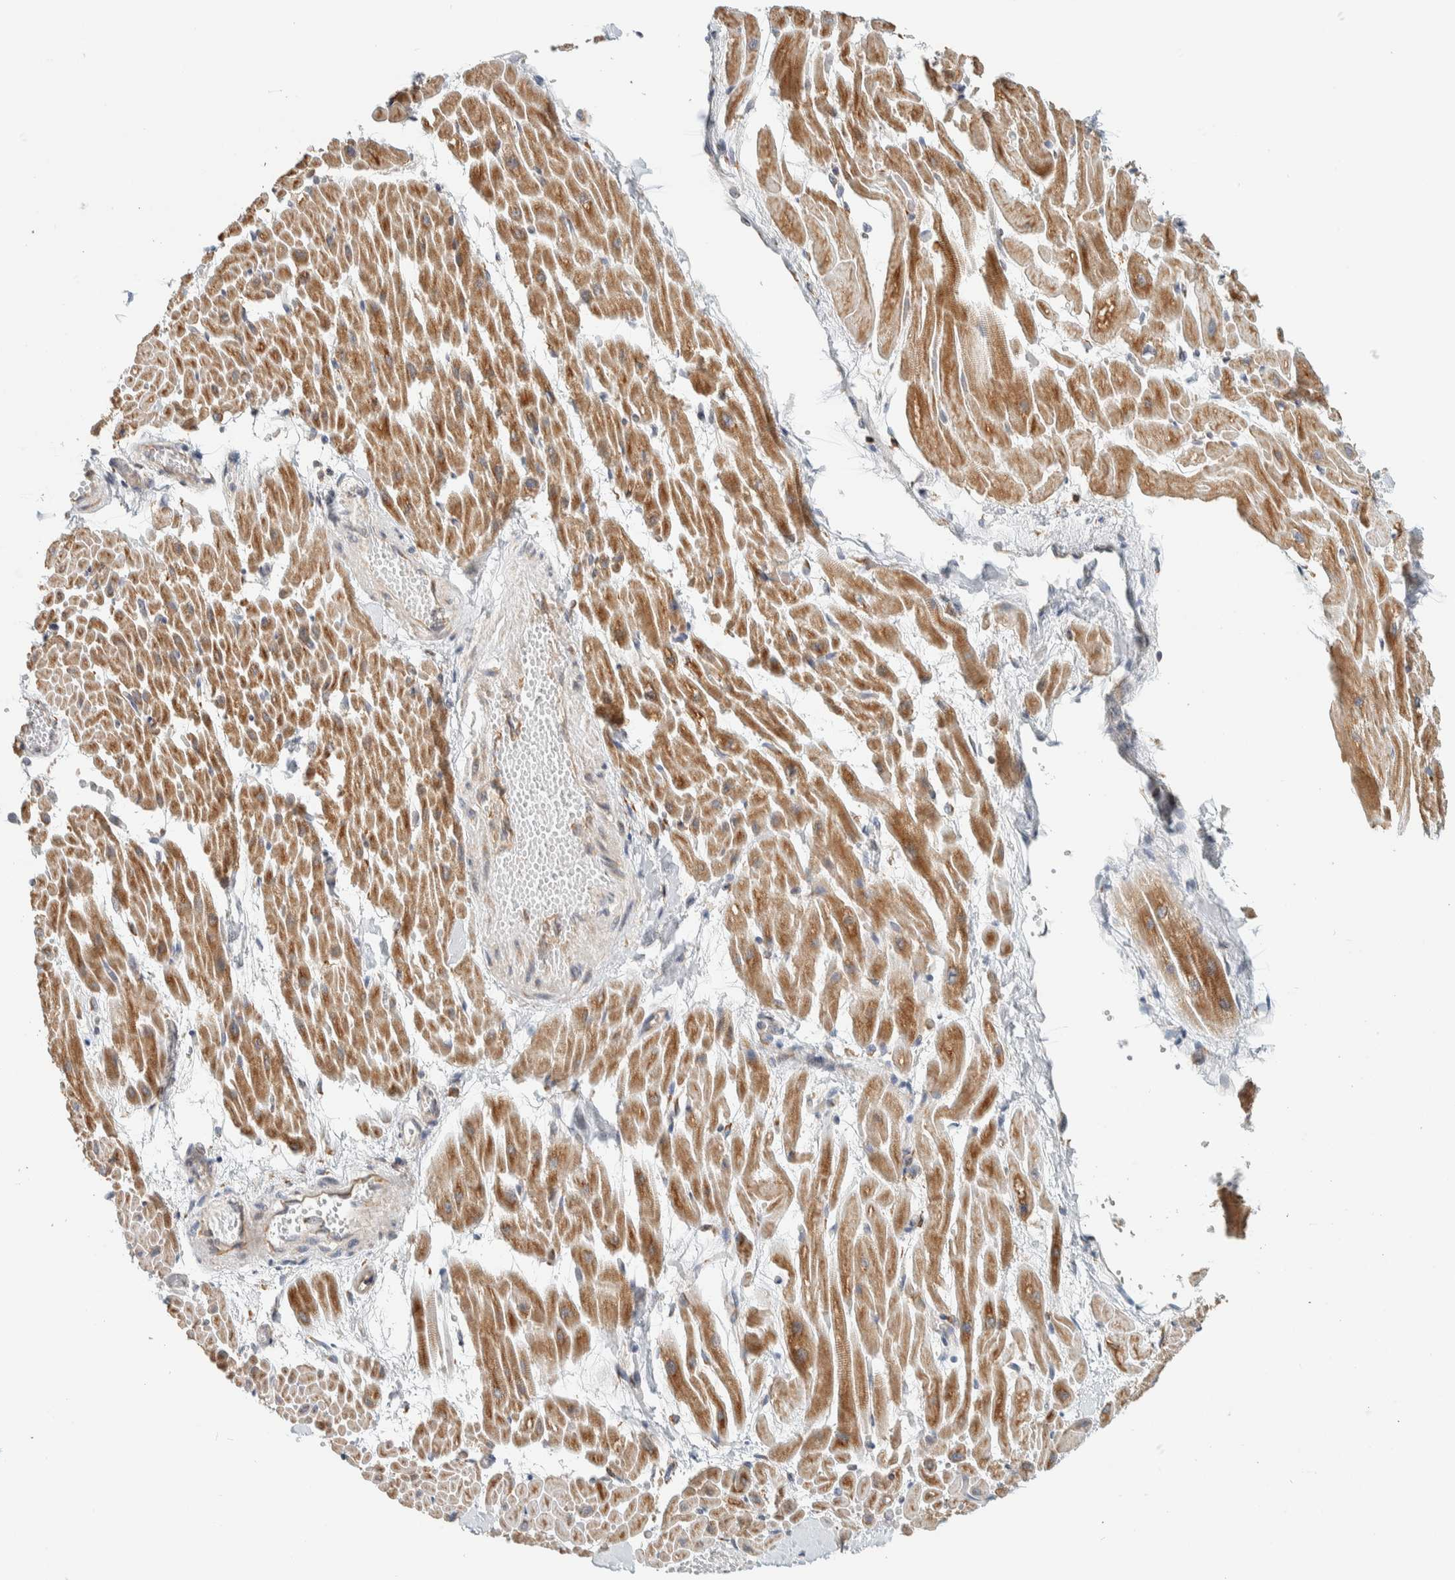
{"staining": {"intensity": "moderate", "quantity": ">75%", "location": "cytoplasmic/membranous"}, "tissue": "heart muscle", "cell_type": "Cardiomyocytes", "image_type": "normal", "snomed": [{"axis": "morphology", "description": "Normal tissue, NOS"}, {"axis": "topography", "description": "Heart"}], "caption": "A histopathology image of human heart muscle stained for a protein shows moderate cytoplasmic/membranous brown staining in cardiomyocytes. The staining was performed using DAB (3,3'-diaminobenzidine), with brown indicating positive protein expression. Nuclei are stained blue with hematoxylin.", "gene": "CCDC57", "patient": {"sex": "male", "age": 45}}